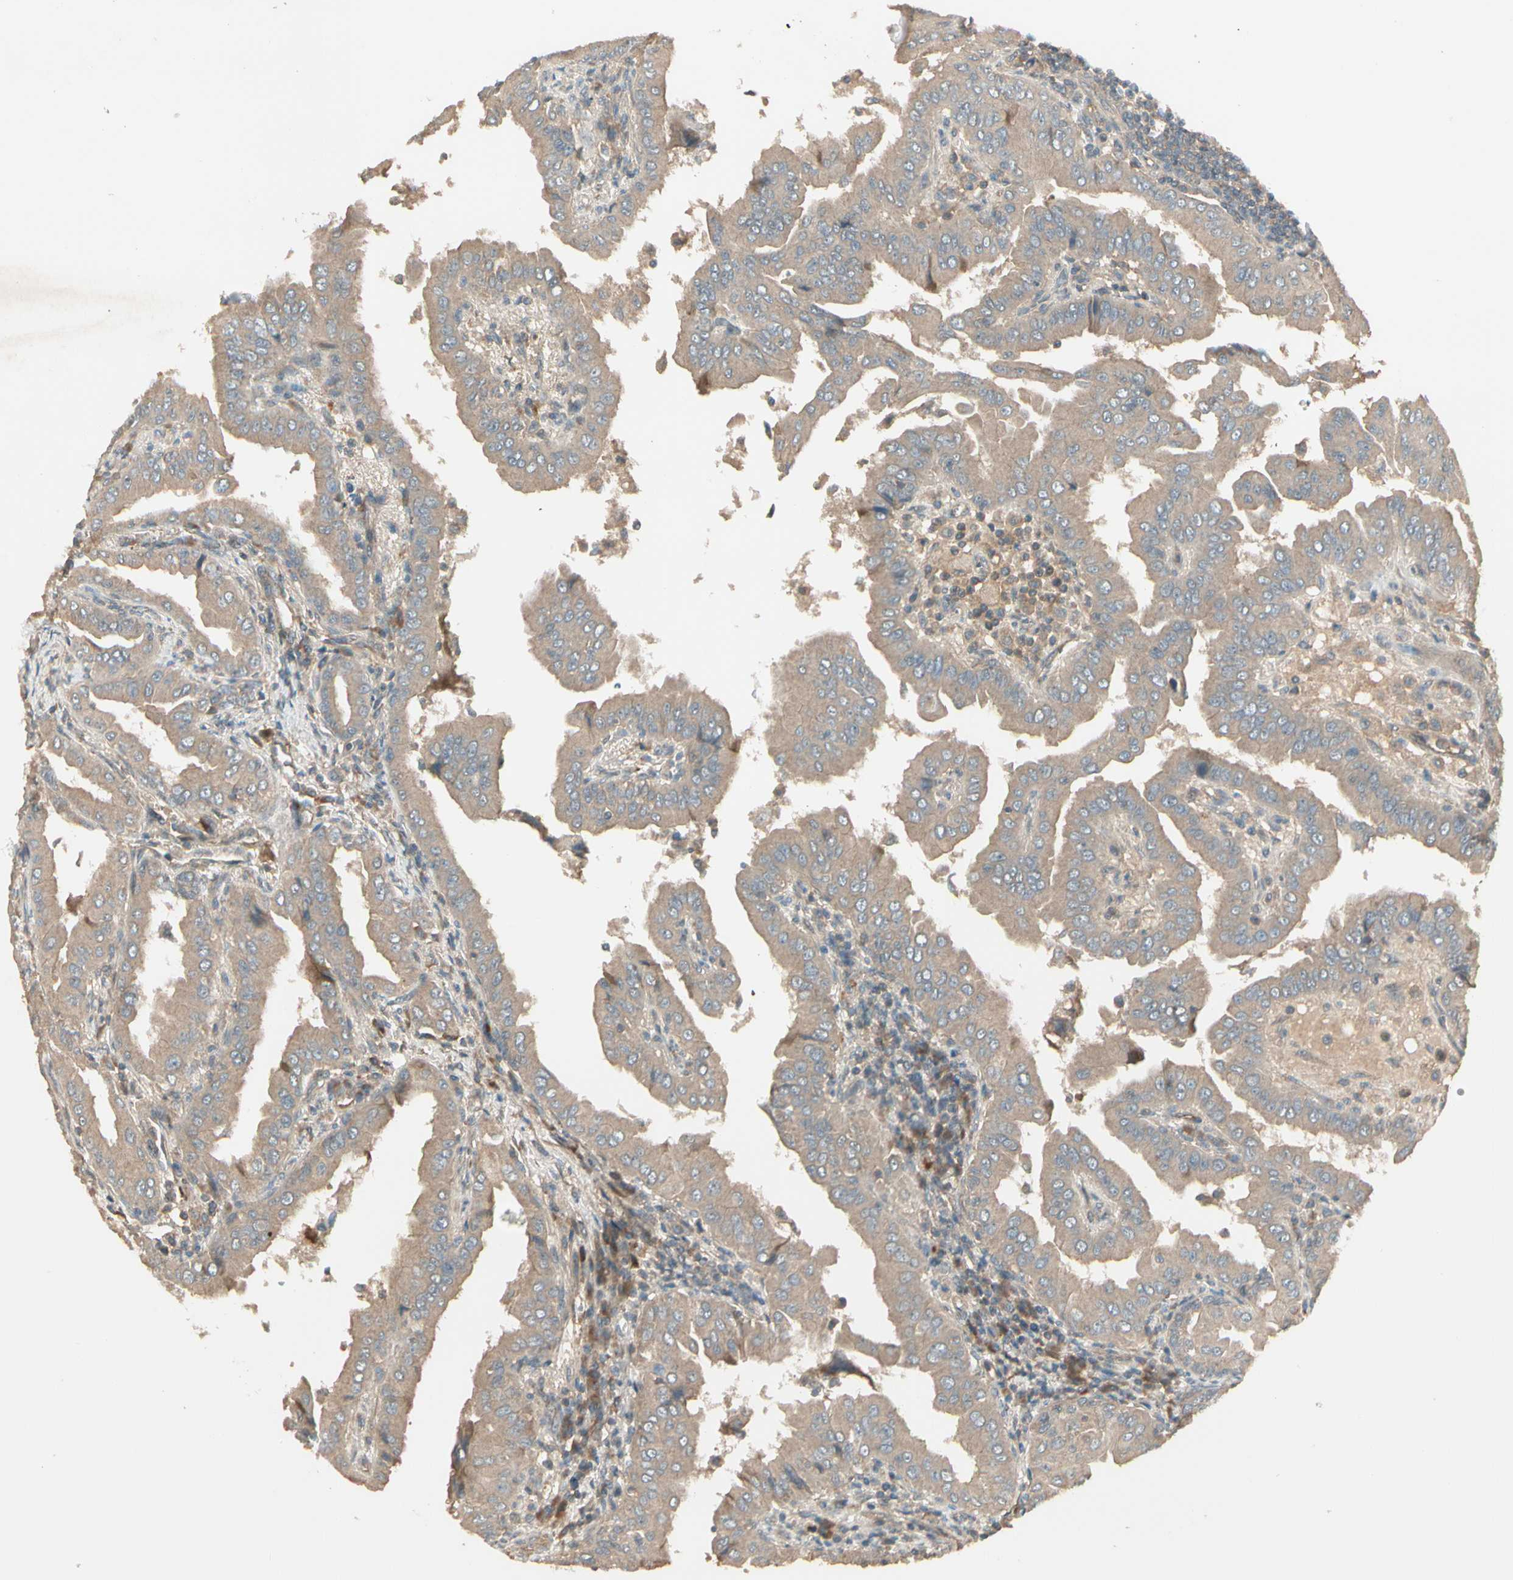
{"staining": {"intensity": "weak", "quantity": ">75%", "location": "cytoplasmic/membranous"}, "tissue": "thyroid cancer", "cell_type": "Tumor cells", "image_type": "cancer", "snomed": [{"axis": "morphology", "description": "Papillary adenocarcinoma, NOS"}, {"axis": "topography", "description": "Thyroid gland"}], "caption": "Immunohistochemical staining of human thyroid cancer (papillary adenocarcinoma) reveals weak cytoplasmic/membranous protein positivity in about >75% of tumor cells.", "gene": "ACVR1", "patient": {"sex": "male", "age": 33}}